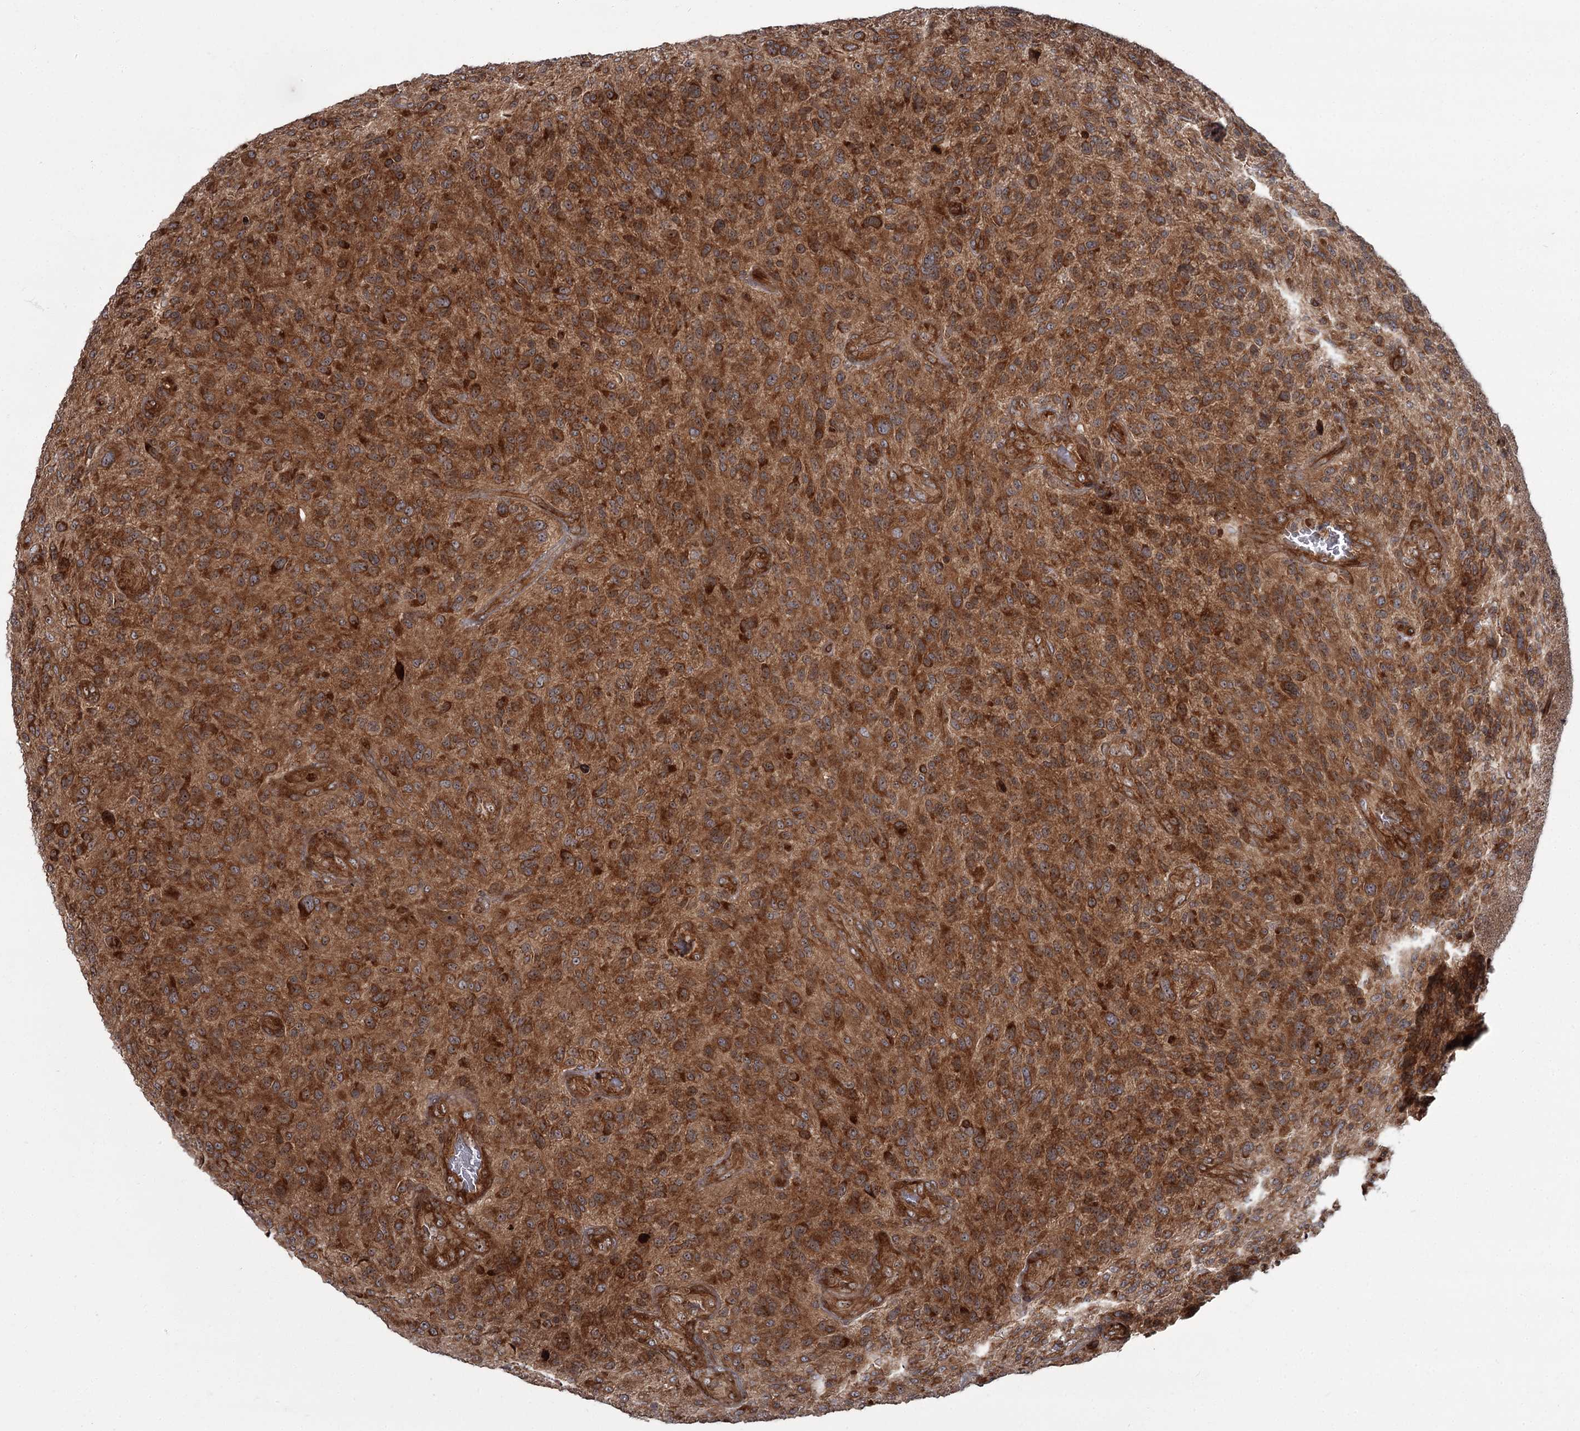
{"staining": {"intensity": "moderate", "quantity": ">75%", "location": "cytoplasmic/membranous"}, "tissue": "glioma", "cell_type": "Tumor cells", "image_type": "cancer", "snomed": [{"axis": "morphology", "description": "Glioma, malignant, High grade"}, {"axis": "topography", "description": "Brain"}], "caption": "Immunohistochemistry (DAB (3,3'-diaminobenzidine)) staining of human glioma displays moderate cytoplasmic/membranous protein positivity in approximately >75% of tumor cells. (DAB = brown stain, brightfield microscopy at high magnification).", "gene": "THAP9", "patient": {"sex": "male", "age": 47}}